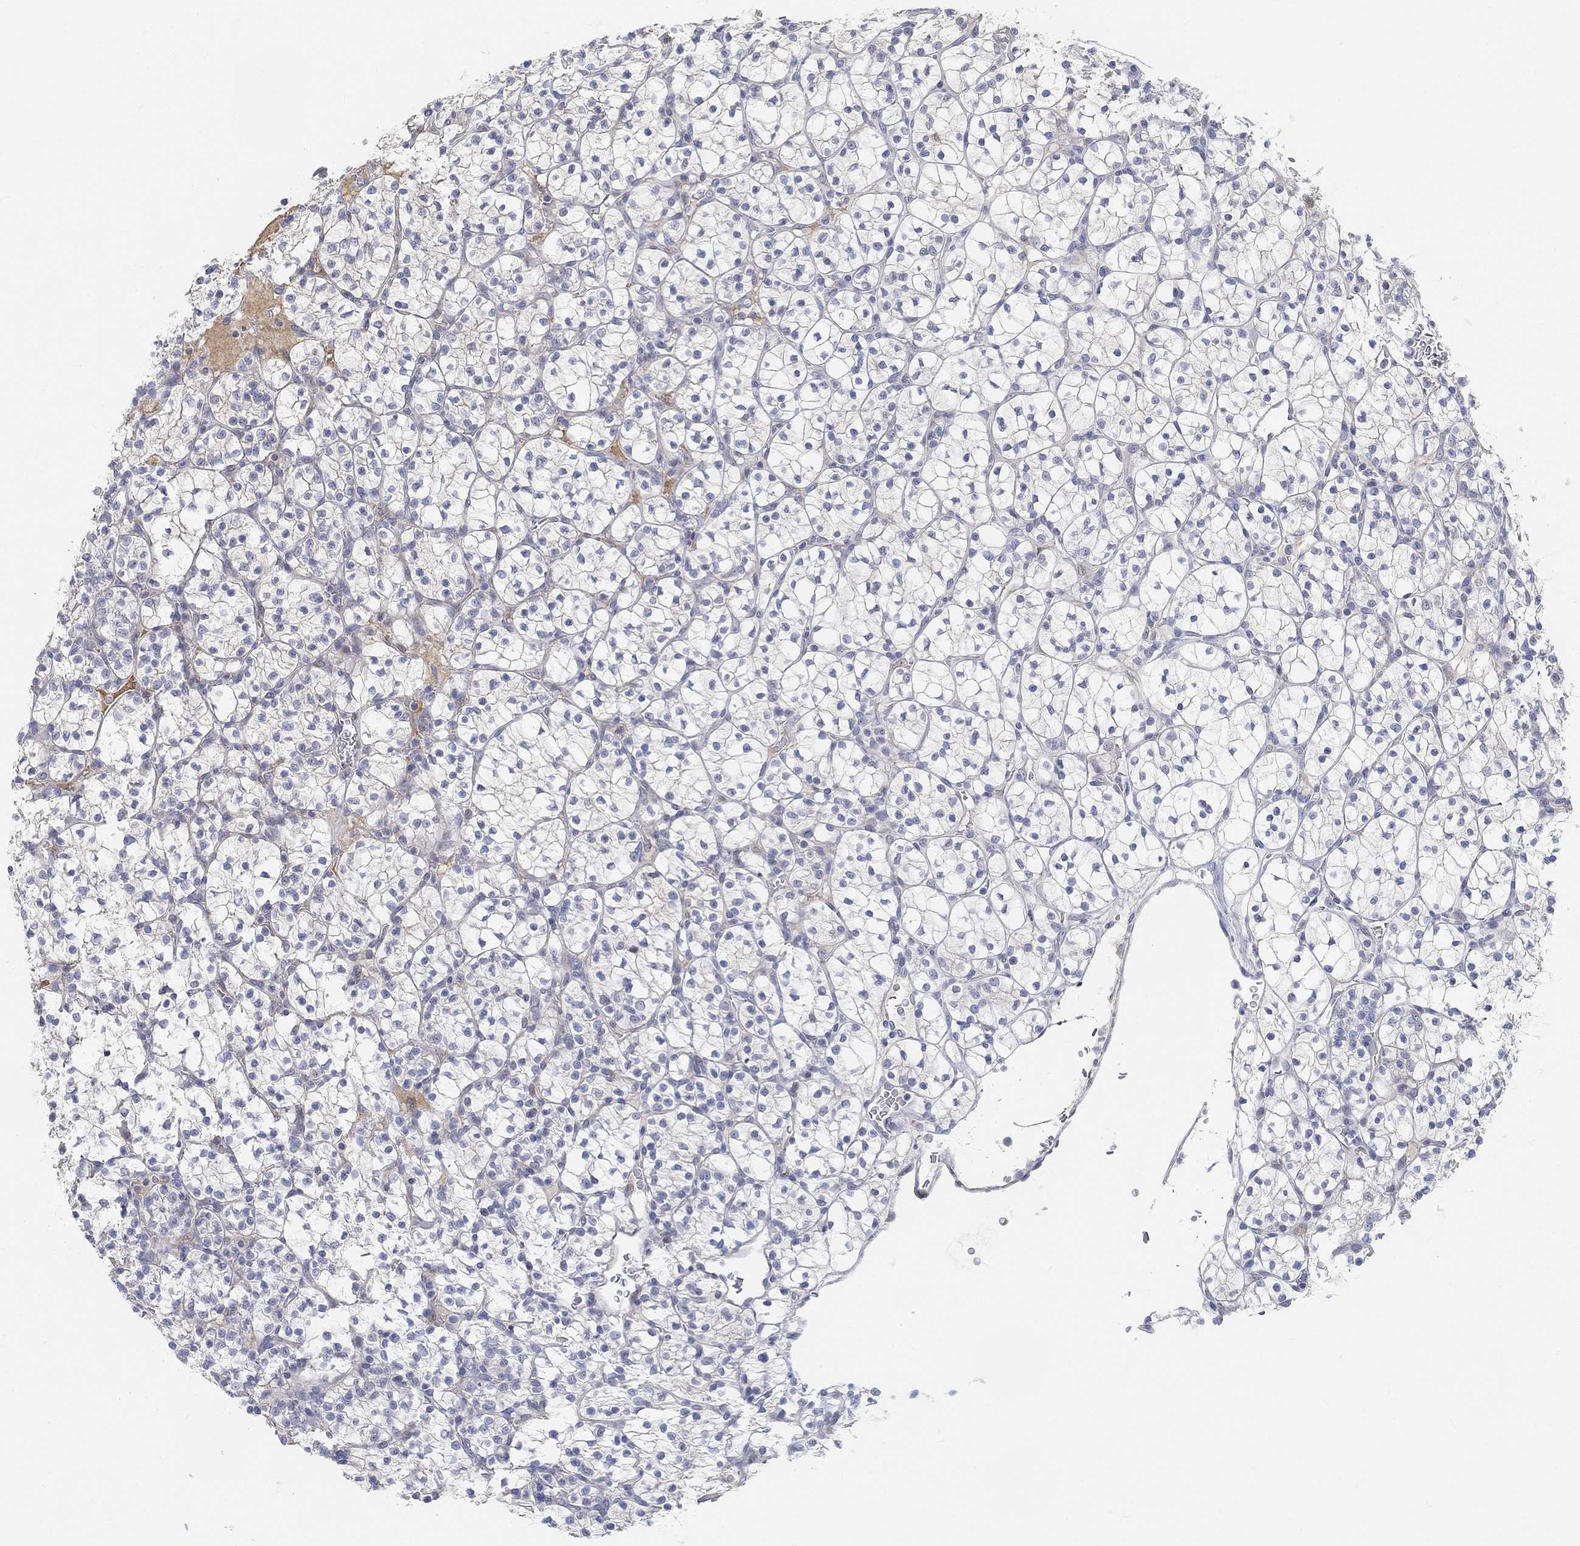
{"staining": {"intensity": "negative", "quantity": "none", "location": "none"}, "tissue": "renal cancer", "cell_type": "Tumor cells", "image_type": "cancer", "snomed": [{"axis": "morphology", "description": "Adenocarcinoma, NOS"}, {"axis": "topography", "description": "Kidney"}], "caption": "This is an immunohistochemistry micrograph of adenocarcinoma (renal). There is no staining in tumor cells.", "gene": "SNTG2", "patient": {"sex": "female", "age": 89}}